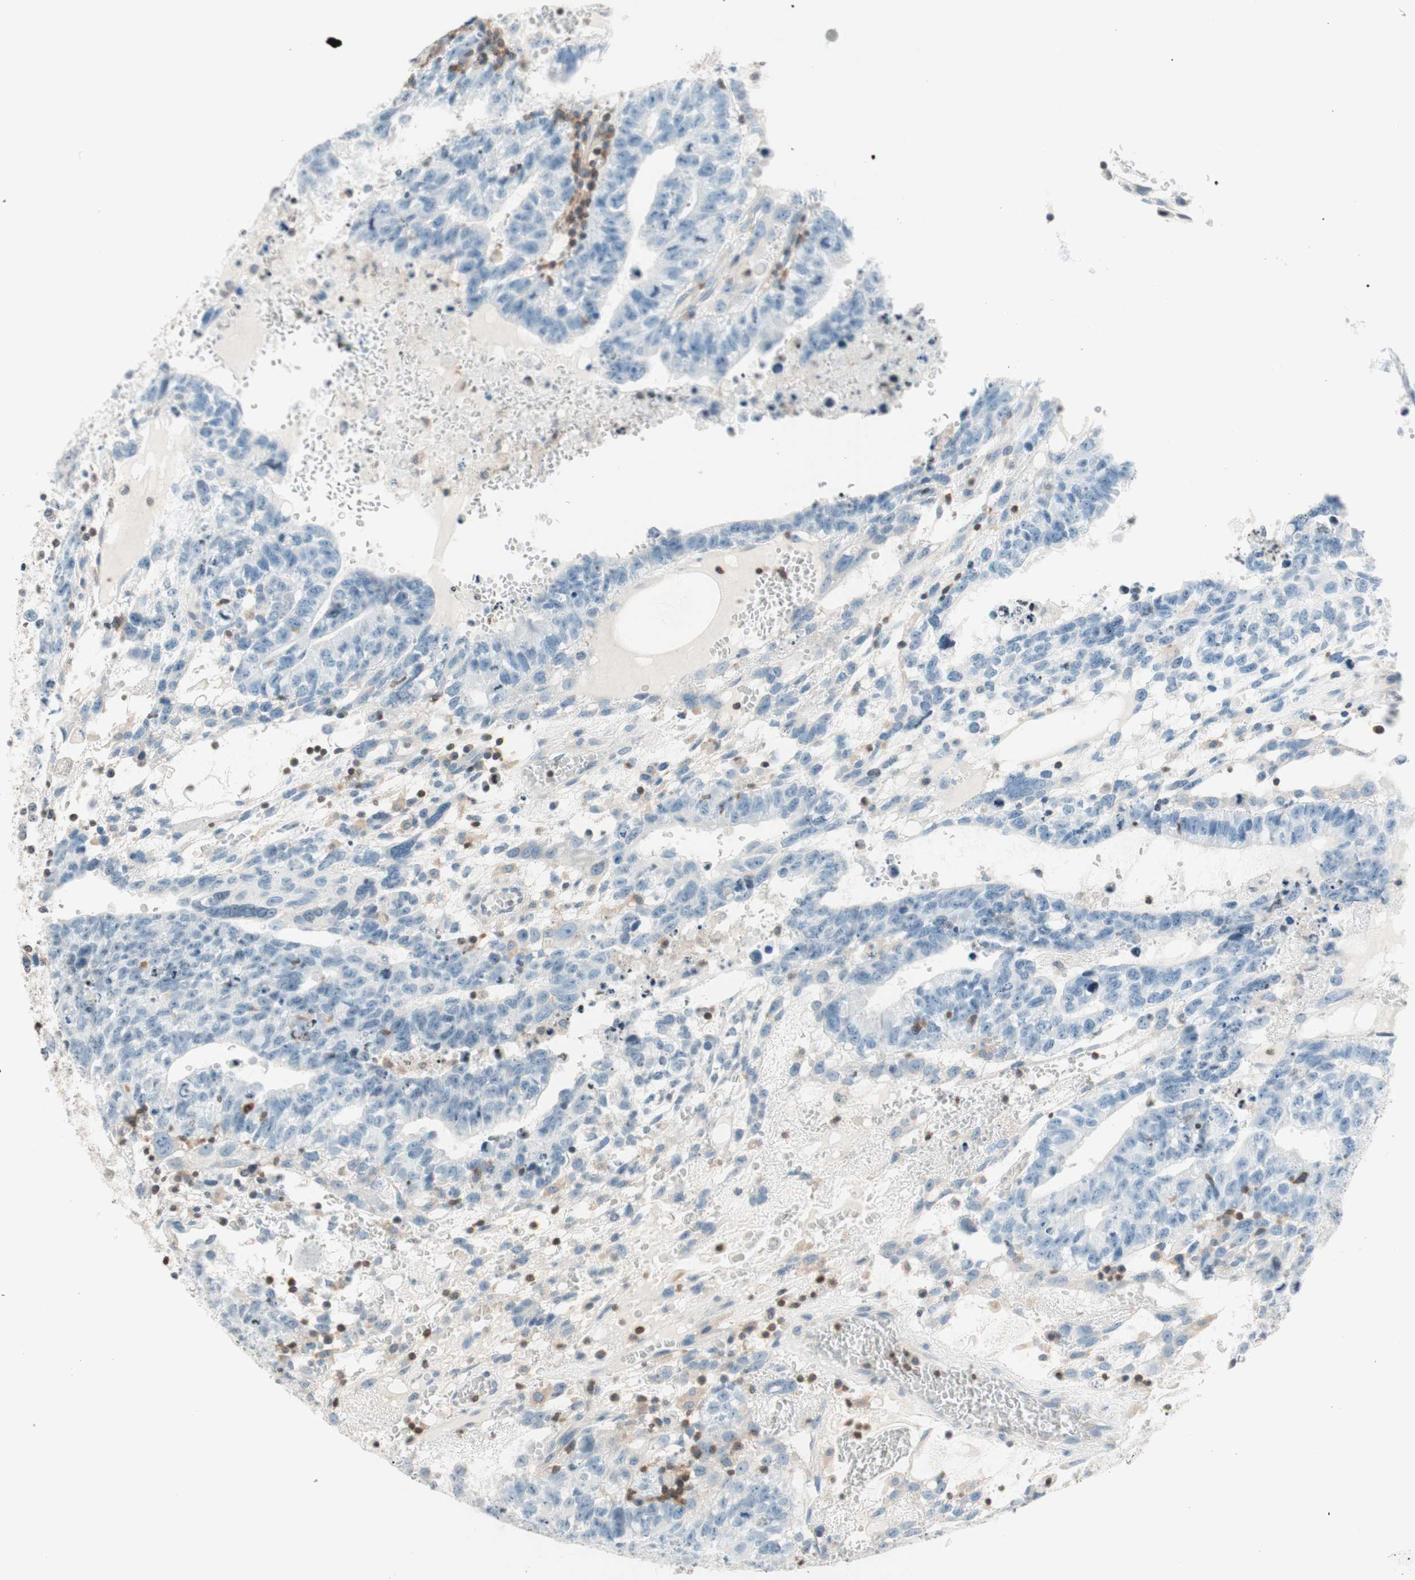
{"staining": {"intensity": "negative", "quantity": "none", "location": "none"}, "tissue": "testis cancer", "cell_type": "Tumor cells", "image_type": "cancer", "snomed": [{"axis": "morphology", "description": "Seminoma, NOS"}, {"axis": "morphology", "description": "Carcinoma, Embryonal, NOS"}, {"axis": "topography", "description": "Testis"}], "caption": "The micrograph exhibits no significant expression in tumor cells of testis cancer (seminoma).", "gene": "WIPF1", "patient": {"sex": "male", "age": 52}}